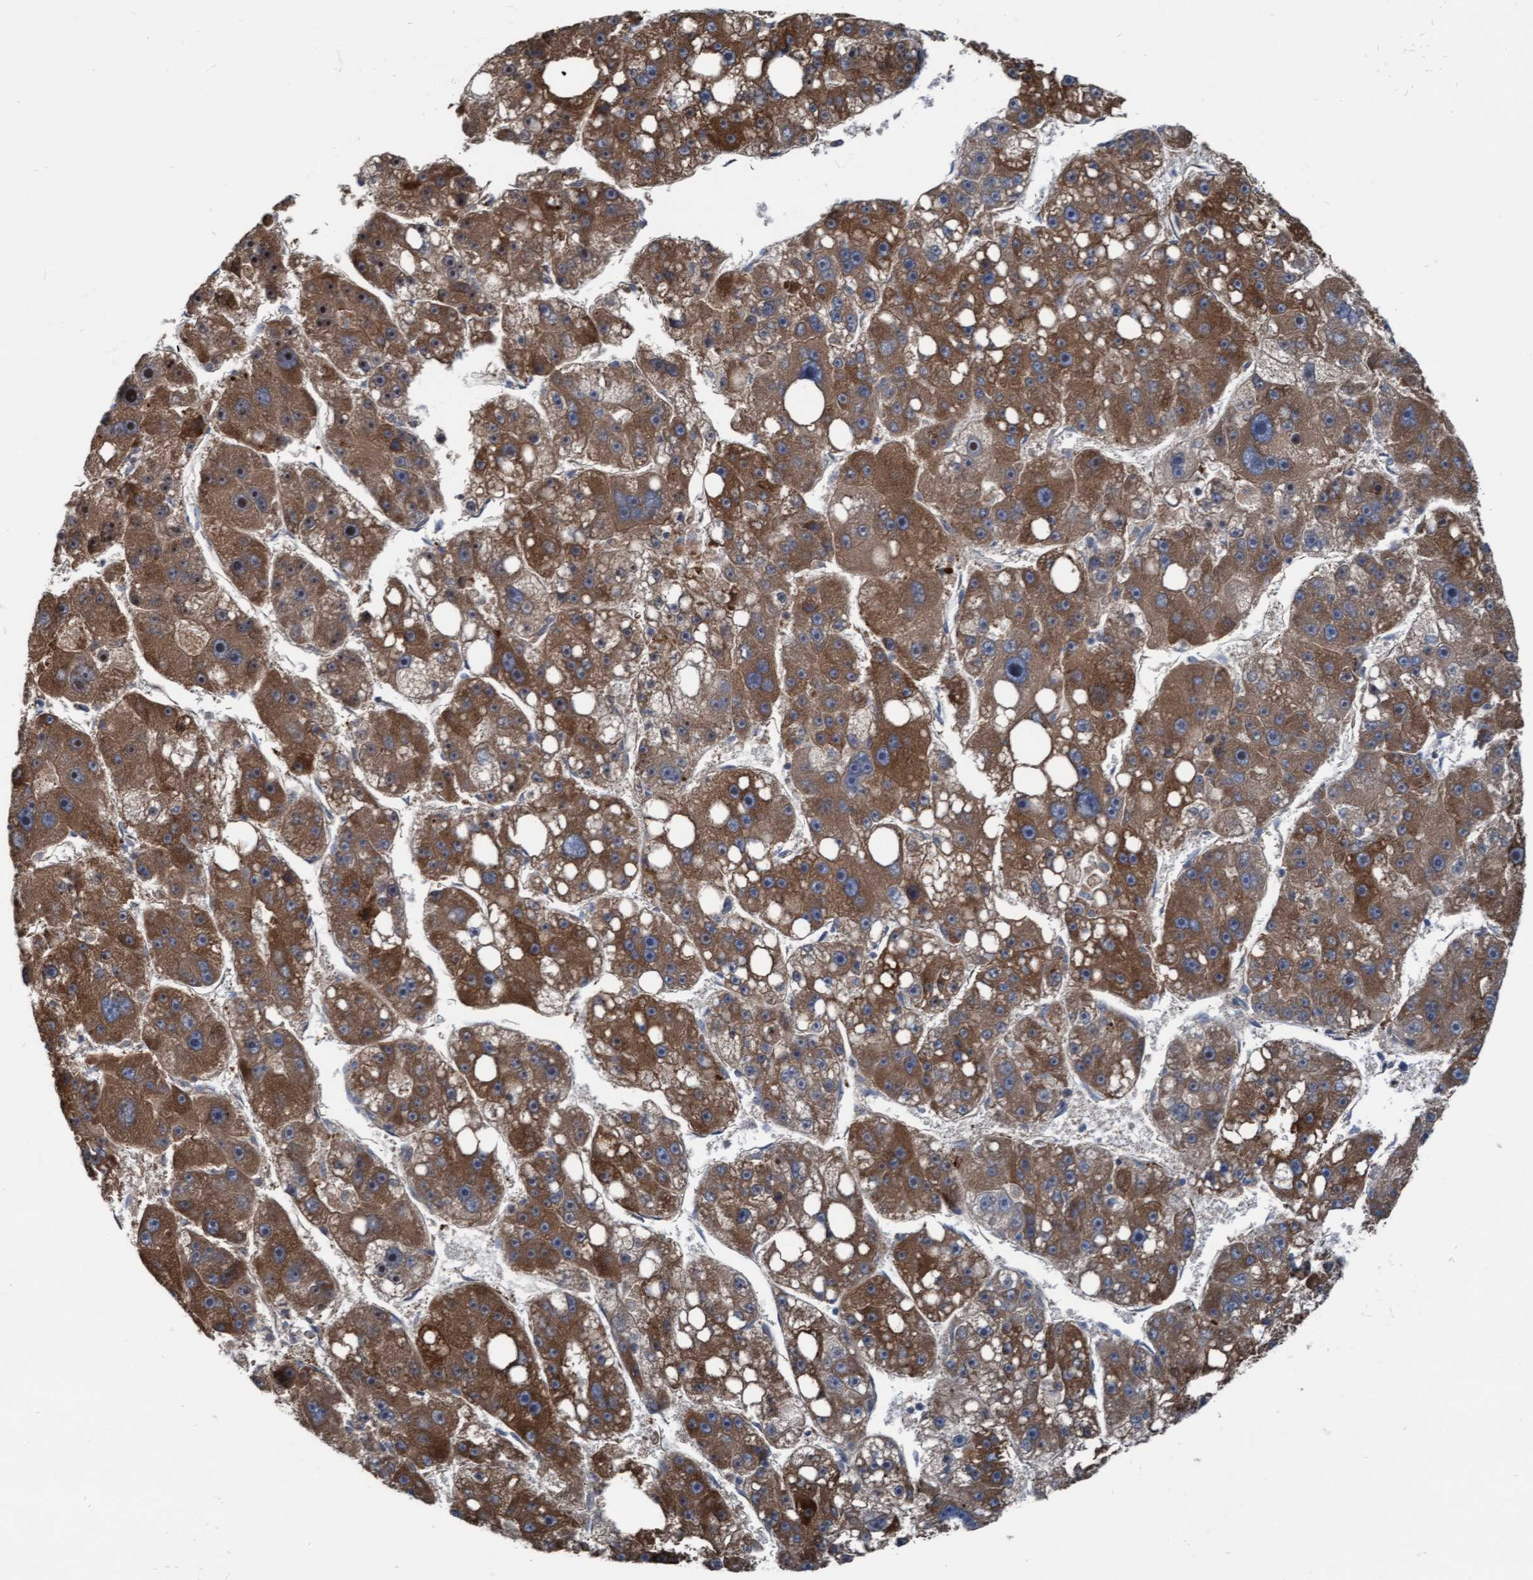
{"staining": {"intensity": "moderate", "quantity": ">75%", "location": "cytoplasmic/membranous,nuclear"}, "tissue": "liver cancer", "cell_type": "Tumor cells", "image_type": "cancer", "snomed": [{"axis": "morphology", "description": "Carcinoma, Hepatocellular, NOS"}, {"axis": "topography", "description": "Liver"}], "caption": "Immunohistochemistry (IHC) photomicrograph of liver cancer stained for a protein (brown), which demonstrates medium levels of moderate cytoplasmic/membranous and nuclear expression in approximately >75% of tumor cells.", "gene": "KLHL26", "patient": {"sex": "female", "age": 61}}